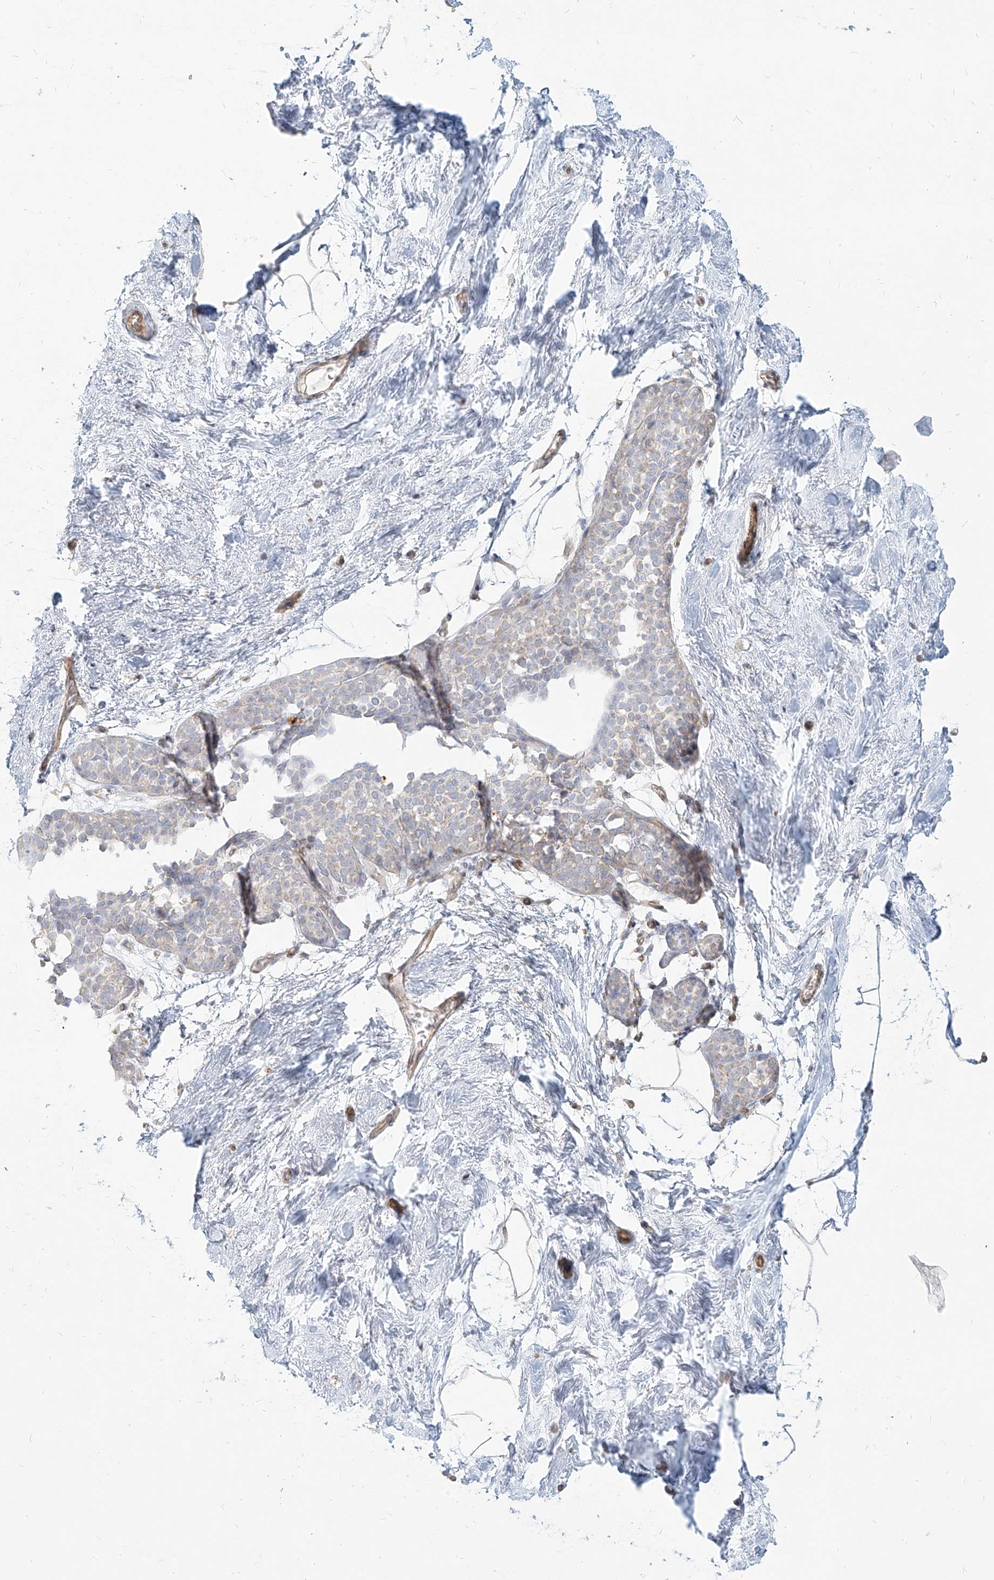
{"staining": {"intensity": "negative", "quantity": "none", "location": "none"}, "tissue": "breast", "cell_type": "Adipocytes", "image_type": "normal", "snomed": [{"axis": "morphology", "description": "Normal tissue, NOS"}, {"axis": "topography", "description": "Breast"}], "caption": "Protein analysis of normal breast reveals no significant expression in adipocytes. (Brightfield microscopy of DAB (3,3'-diaminobenzidine) immunohistochemistry at high magnification).", "gene": "ITPKB", "patient": {"sex": "female", "age": 62}}